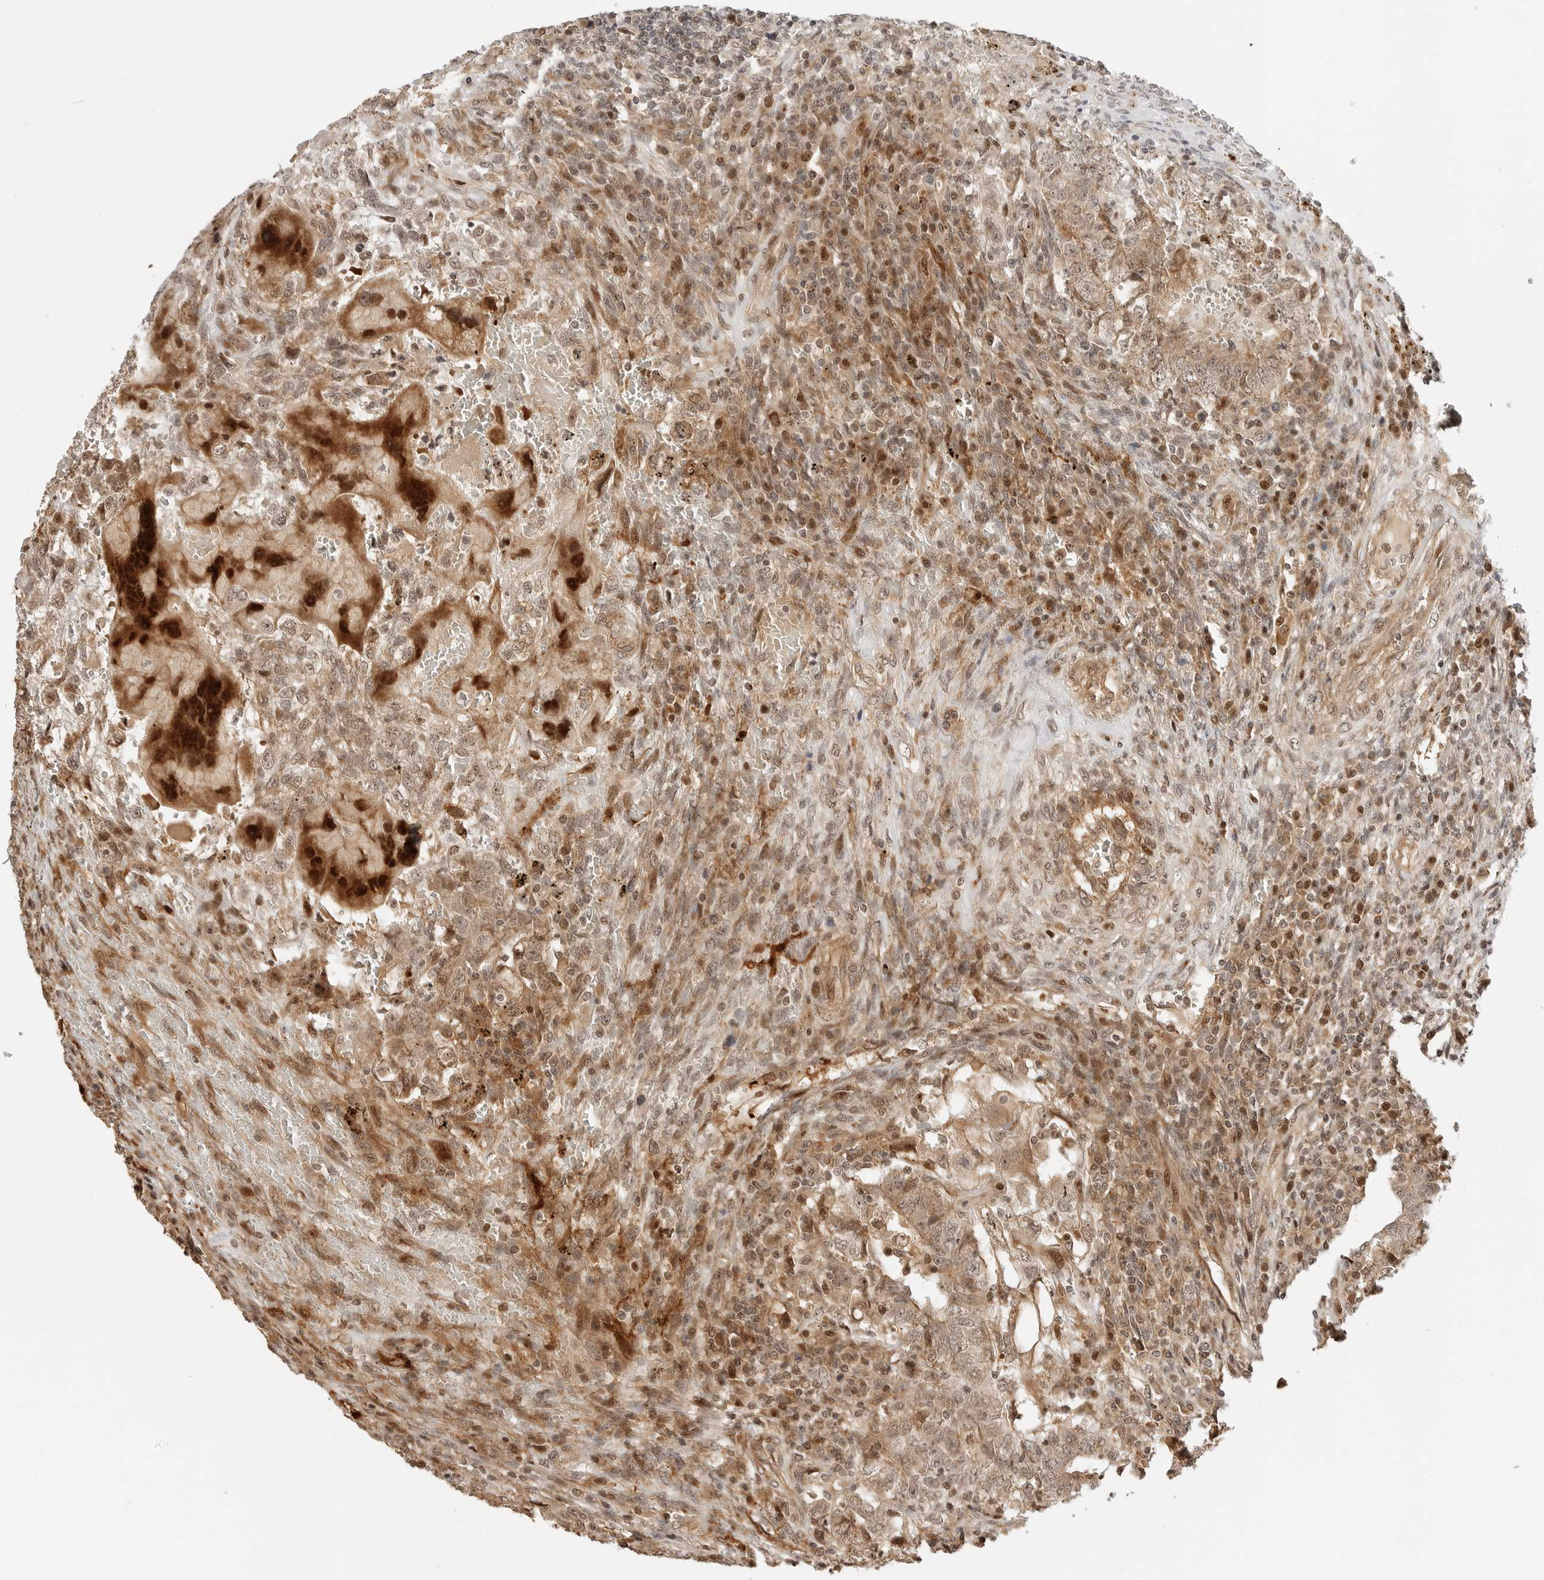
{"staining": {"intensity": "moderate", "quantity": "25%-75%", "location": "cytoplasmic/membranous,nuclear"}, "tissue": "testis cancer", "cell_type": "Tumor cells", "image_type": "cancer", "snomed": [{"axis": "morphology", "description": "Carcinoma, Embryonal, NOS"}, {"axis": "topography", "description": "Testis"}], "caption": "Moderate cytoplasmic/membranous and nuclear protein staining is appreciated in approximately 25%-75% of tumor cells in testis cancer.", "gene": "GEM", "patient": {"sex": "male", "age": 26}}